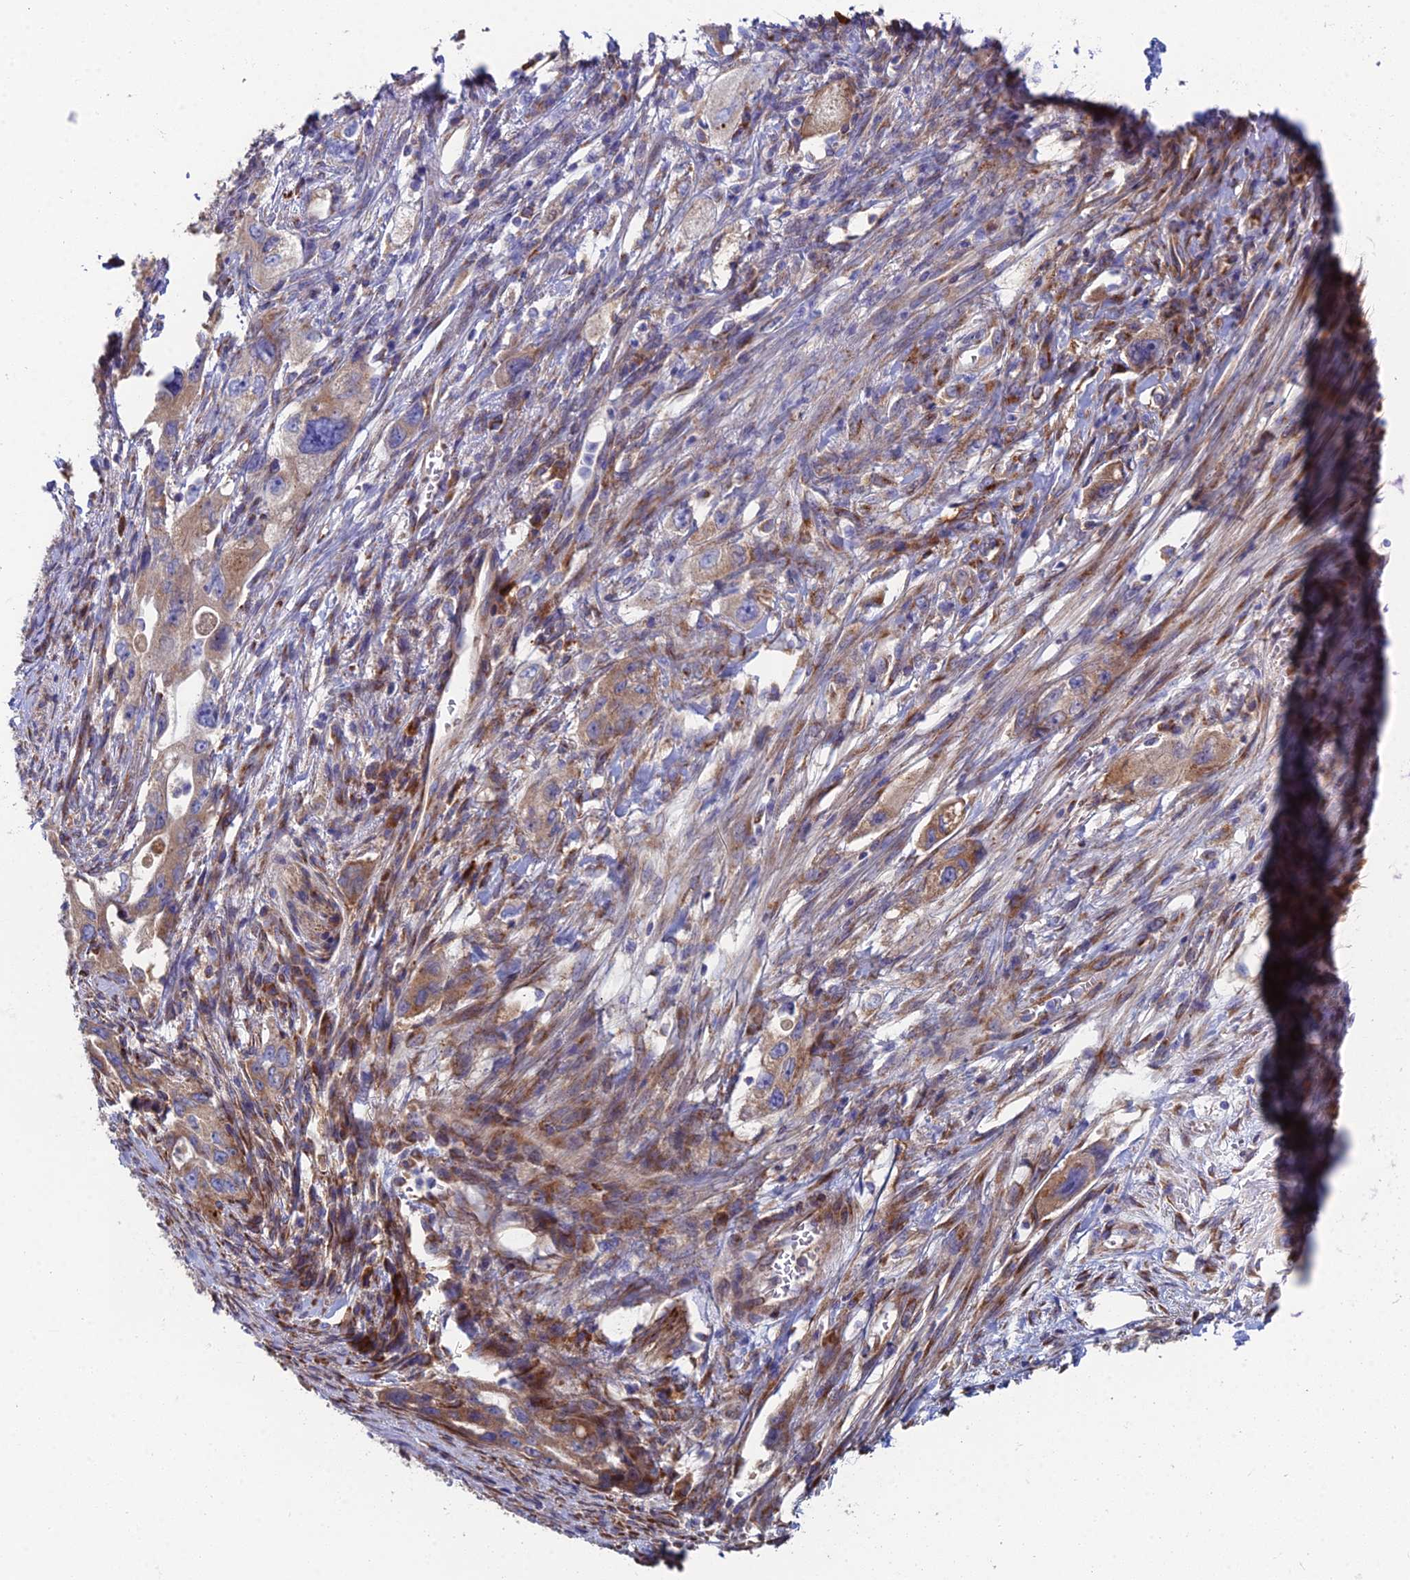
{"staining": {"intensity": "moderate", "quantity": "25%-75%", "location": "cytoplasmic/membranous"}, "tissue": "pancreatic cancer", "cell_type": "Tumor cells", "image_type": "cancer", "snomed": [{"axis": "morphology", "description": "Adenocarcinoma, NOS"}, {"axis": "topography", "description": "Pancreas"}], "caption": "Immunohistochemistry (IHC) (DAB) staining of human pancreatic cancer displays moderate cytoplasmic/membranous protein staining in about 25%-75% of tumor cells.", "gene": "CLCN3", "patient": {"sex": "female", "age": 73}}